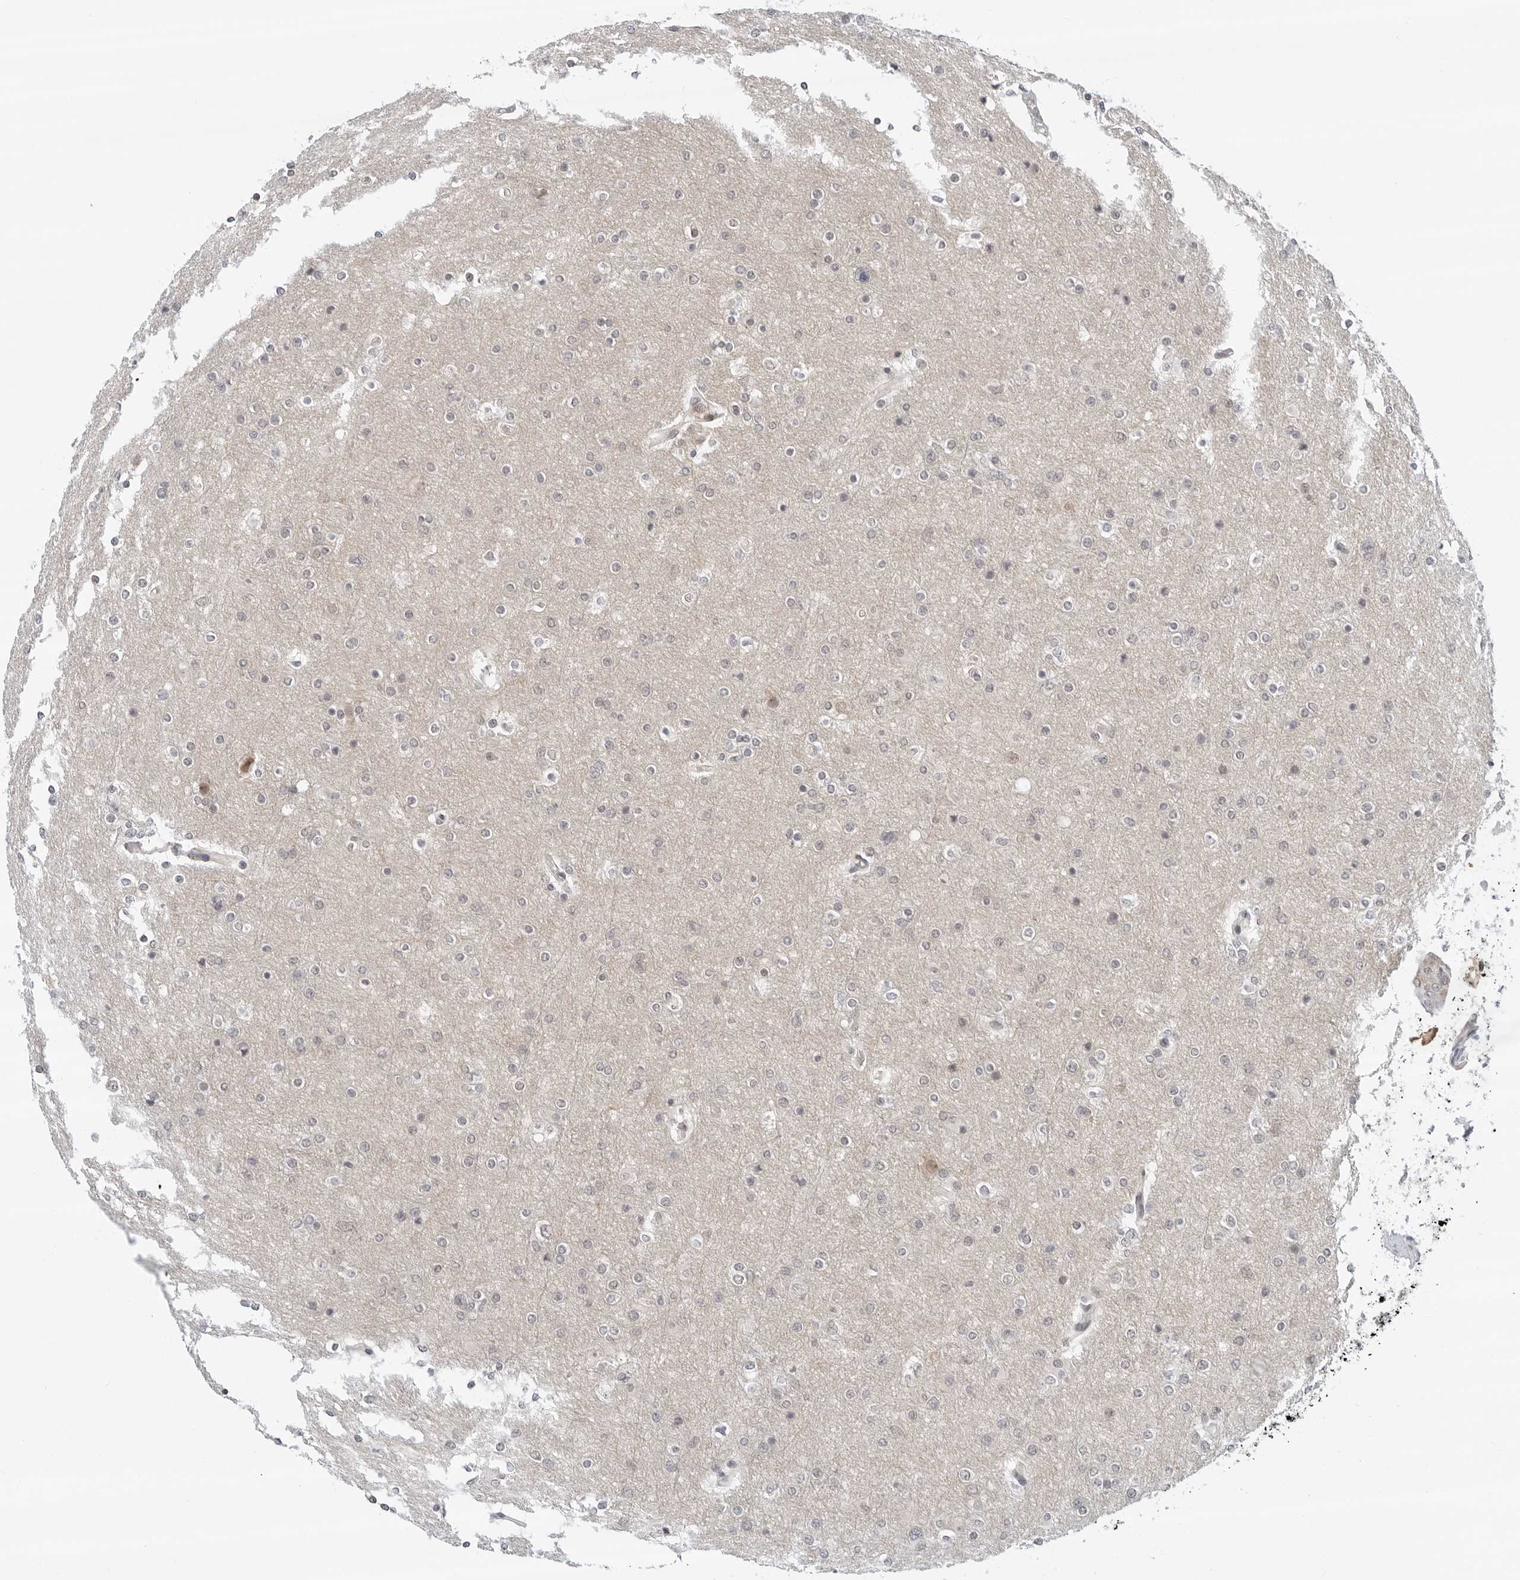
{"staining": {"intensity": "negative", "quantity": "none", "location": "none"}, "tissue": "glioma", "cell_type": "Tumor cells", "image_type": "cancer", "snomed": [{"axis": "morphology", "description": "Glioma, malignant, High grade"}, {"axis": "topography", "description": "Cerebral cortex"}], "caption": "A photomicrograph of malignant glioma (high-grade) stained for a protein exhibits no brown staining in tumor cells.", "gene": "TSEN2", "patient": {"sex": "female", "age": 36}}